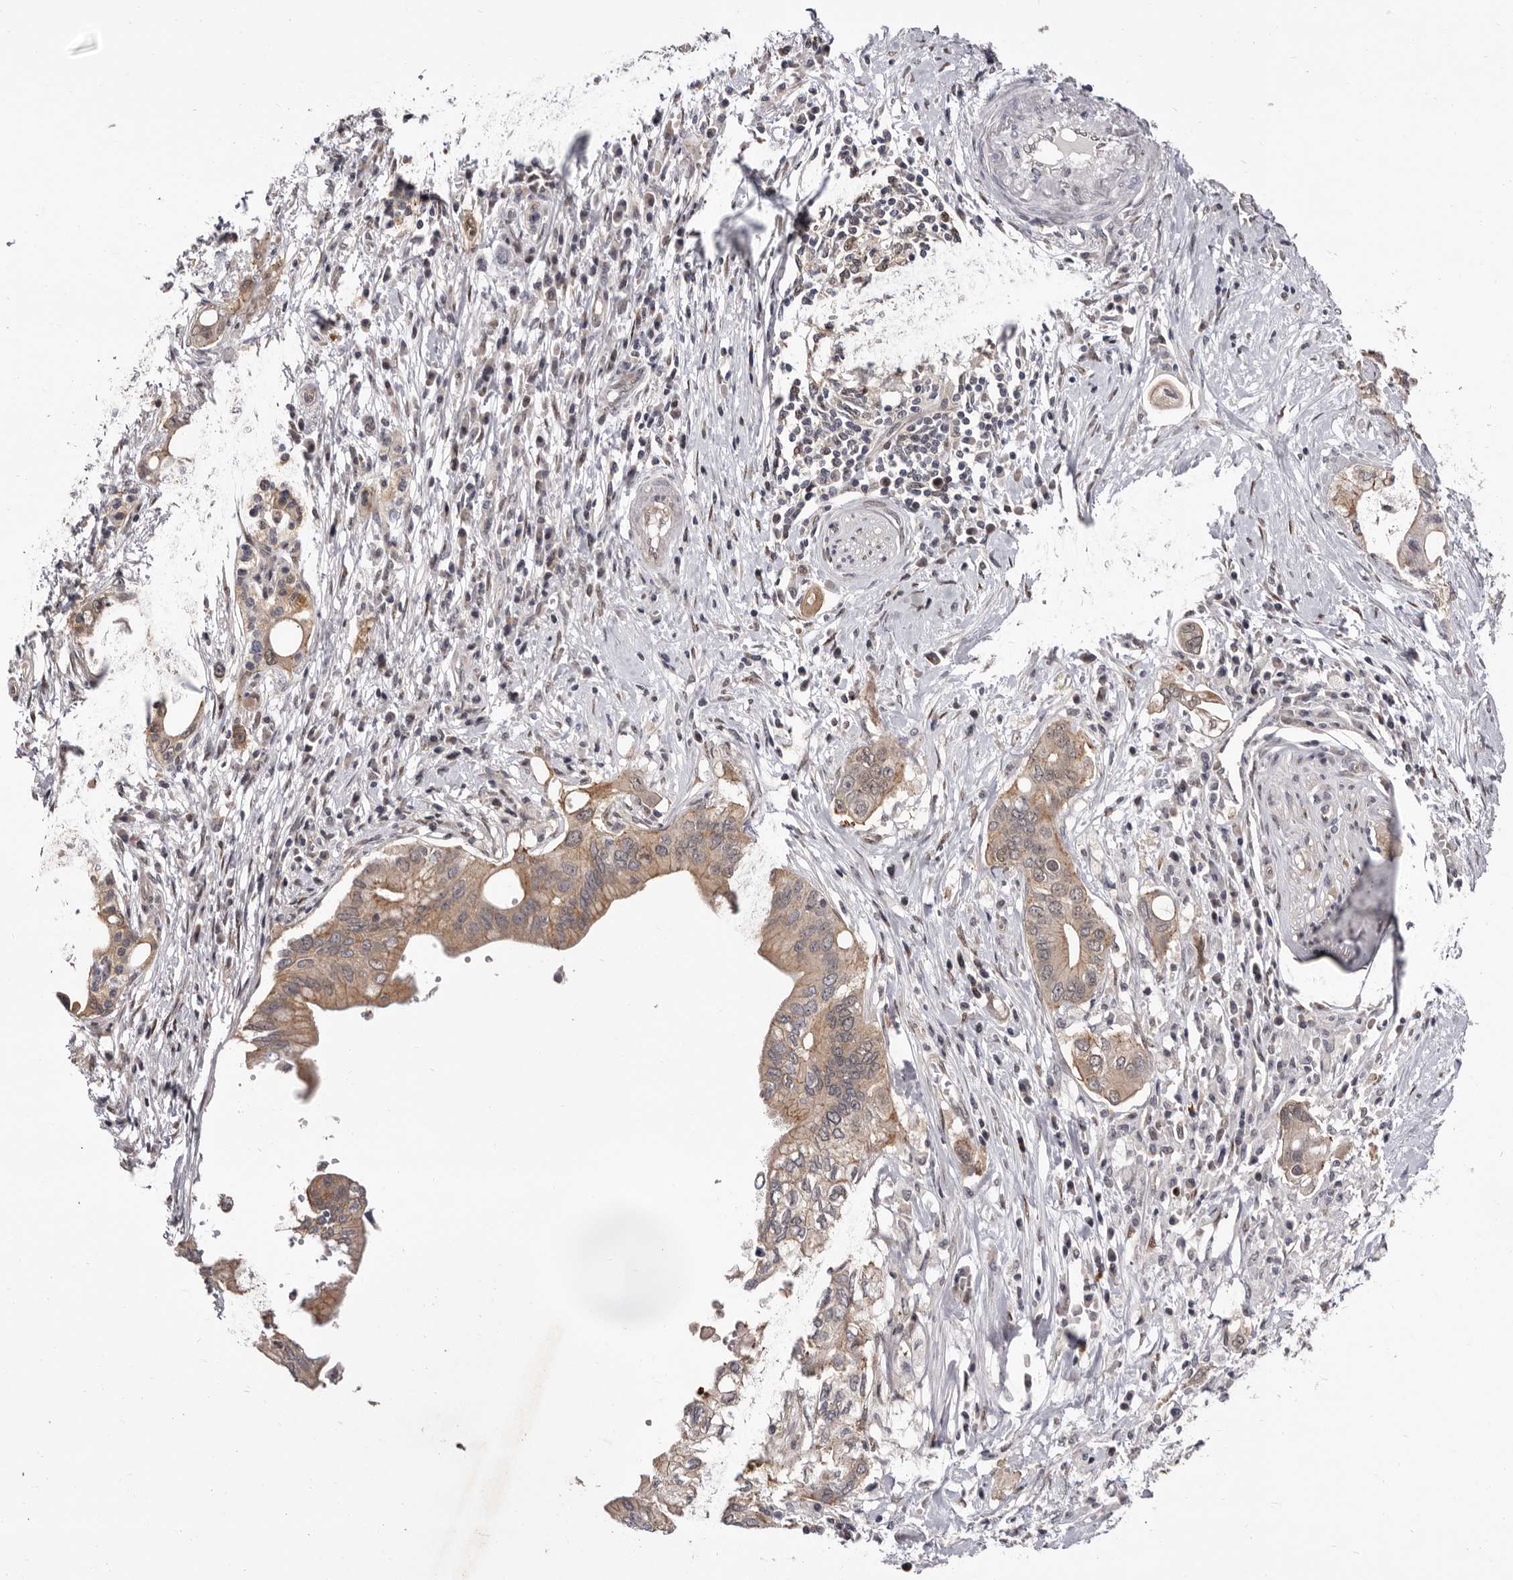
{"staining": {"intensity": "moderate", "quantity": ">75%", "location": "cytoplasmic/membranous"}, "tissue": "pancreatic cancer", "cell_type": "Tumor cells", "image_type": "cancer", "snomed": [{"axis": "morphology", "description": "Adenocarcinoma, NOS"}, {"axis": "topography", "description": "Pancreas"}], "caption": "Tumor cells reveal medium levels of moderate cytoplasmic/membranous staining in approximately >75% of cells in adenocarcinoma (pancreatic). (Brightfield microscopy of DAB IHC at high magnification).", "gene": "GLRX3", "patient": {"sex": "female", "age": 73}}